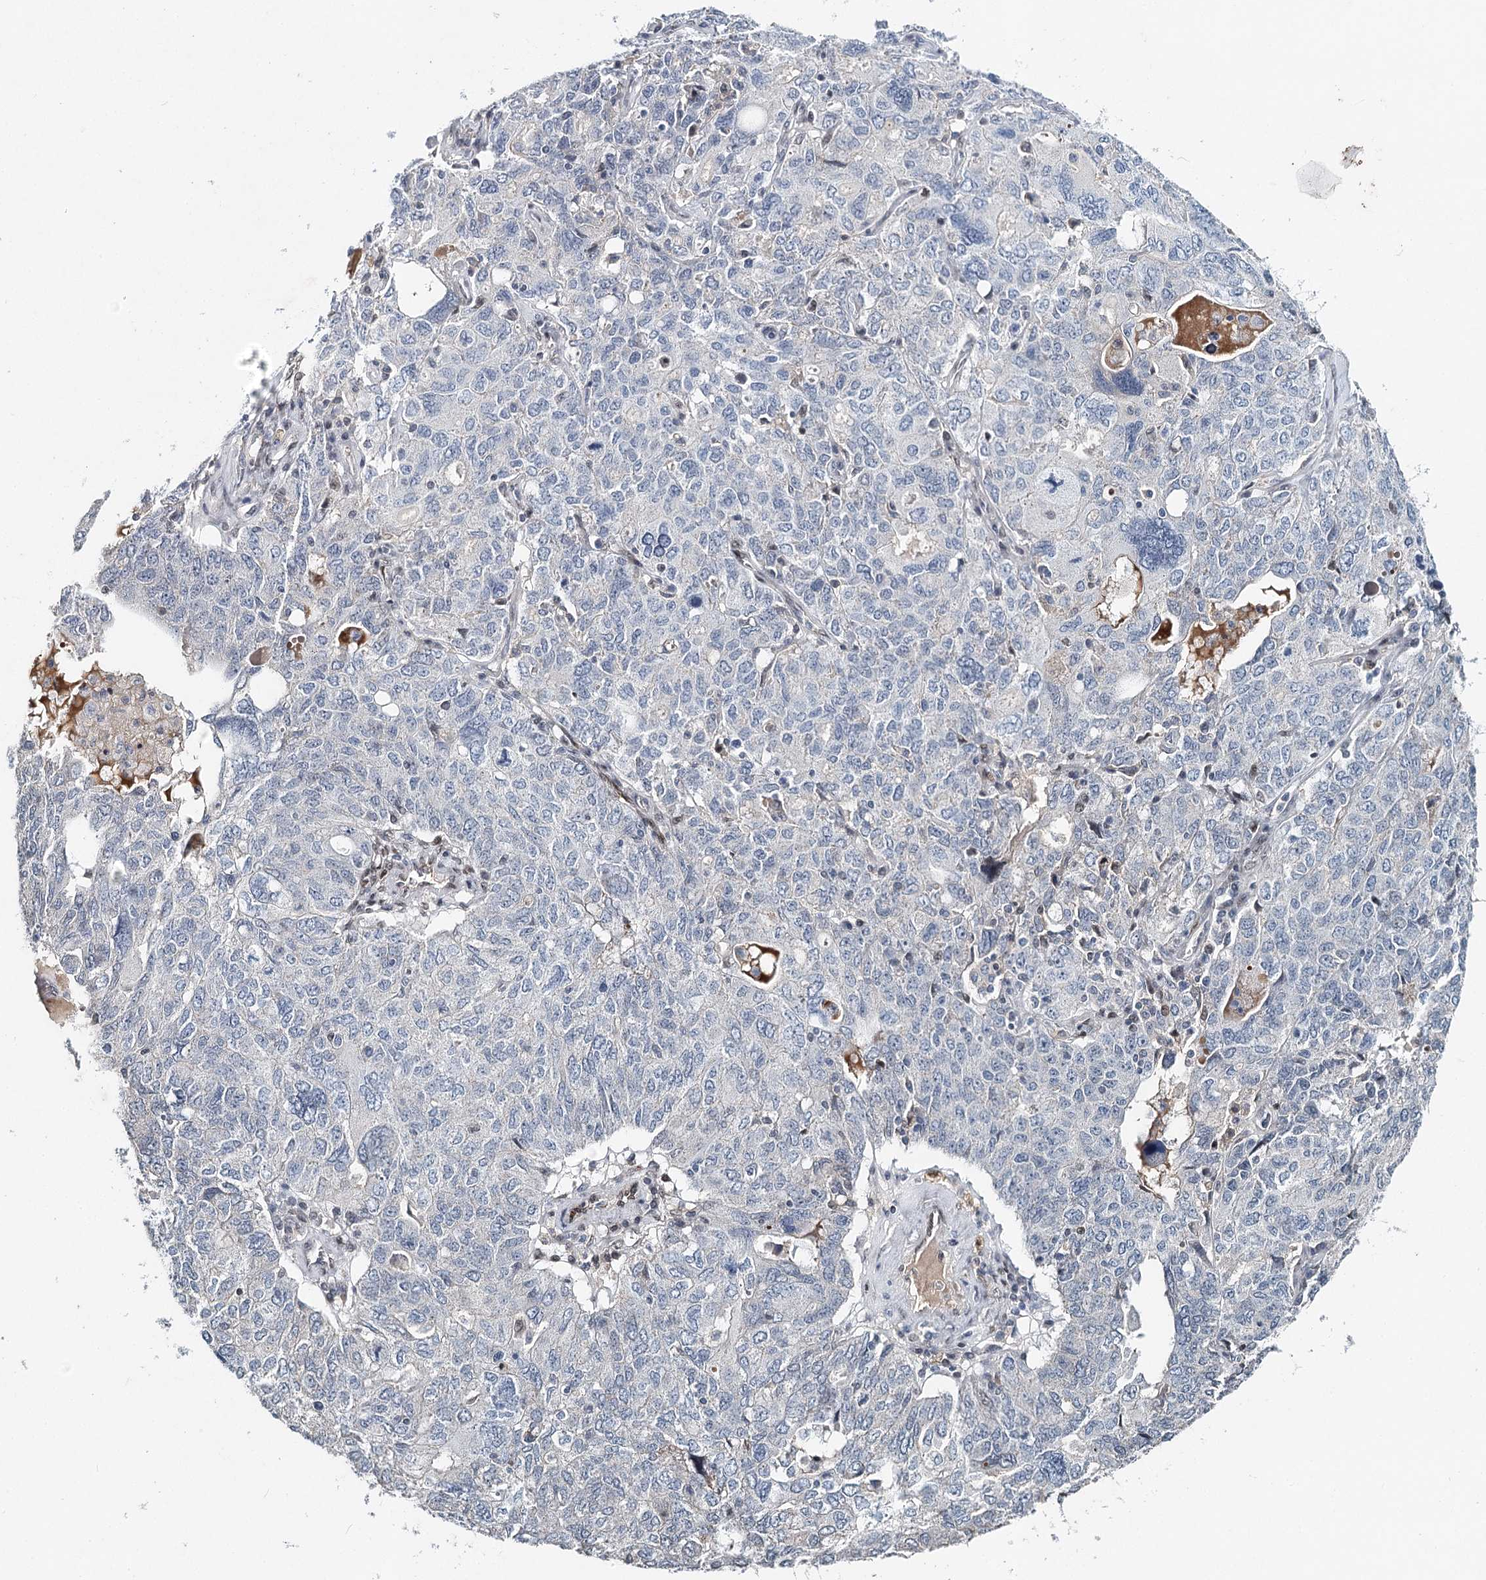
{"staining": {"intensity": "negative", "quantity": "none", "location": "none"}, "tissue": "ovarian cancer", "cell_type": "Tumor cells", "image_type": "cancer", "snomed": [{"axis": "morphology", "description": "Carcinoma, endometroid"}, {"axis": "topography", "description": "Ovary"}], "caption": "Immunohistochemistry photomicrograph of neoplastic tissue: ovarian cancer stained with DAB displays no significant protein staining in tumor cells.", "gene": "FRMD4A", "patient": {"sex": "female", "age": 62}}